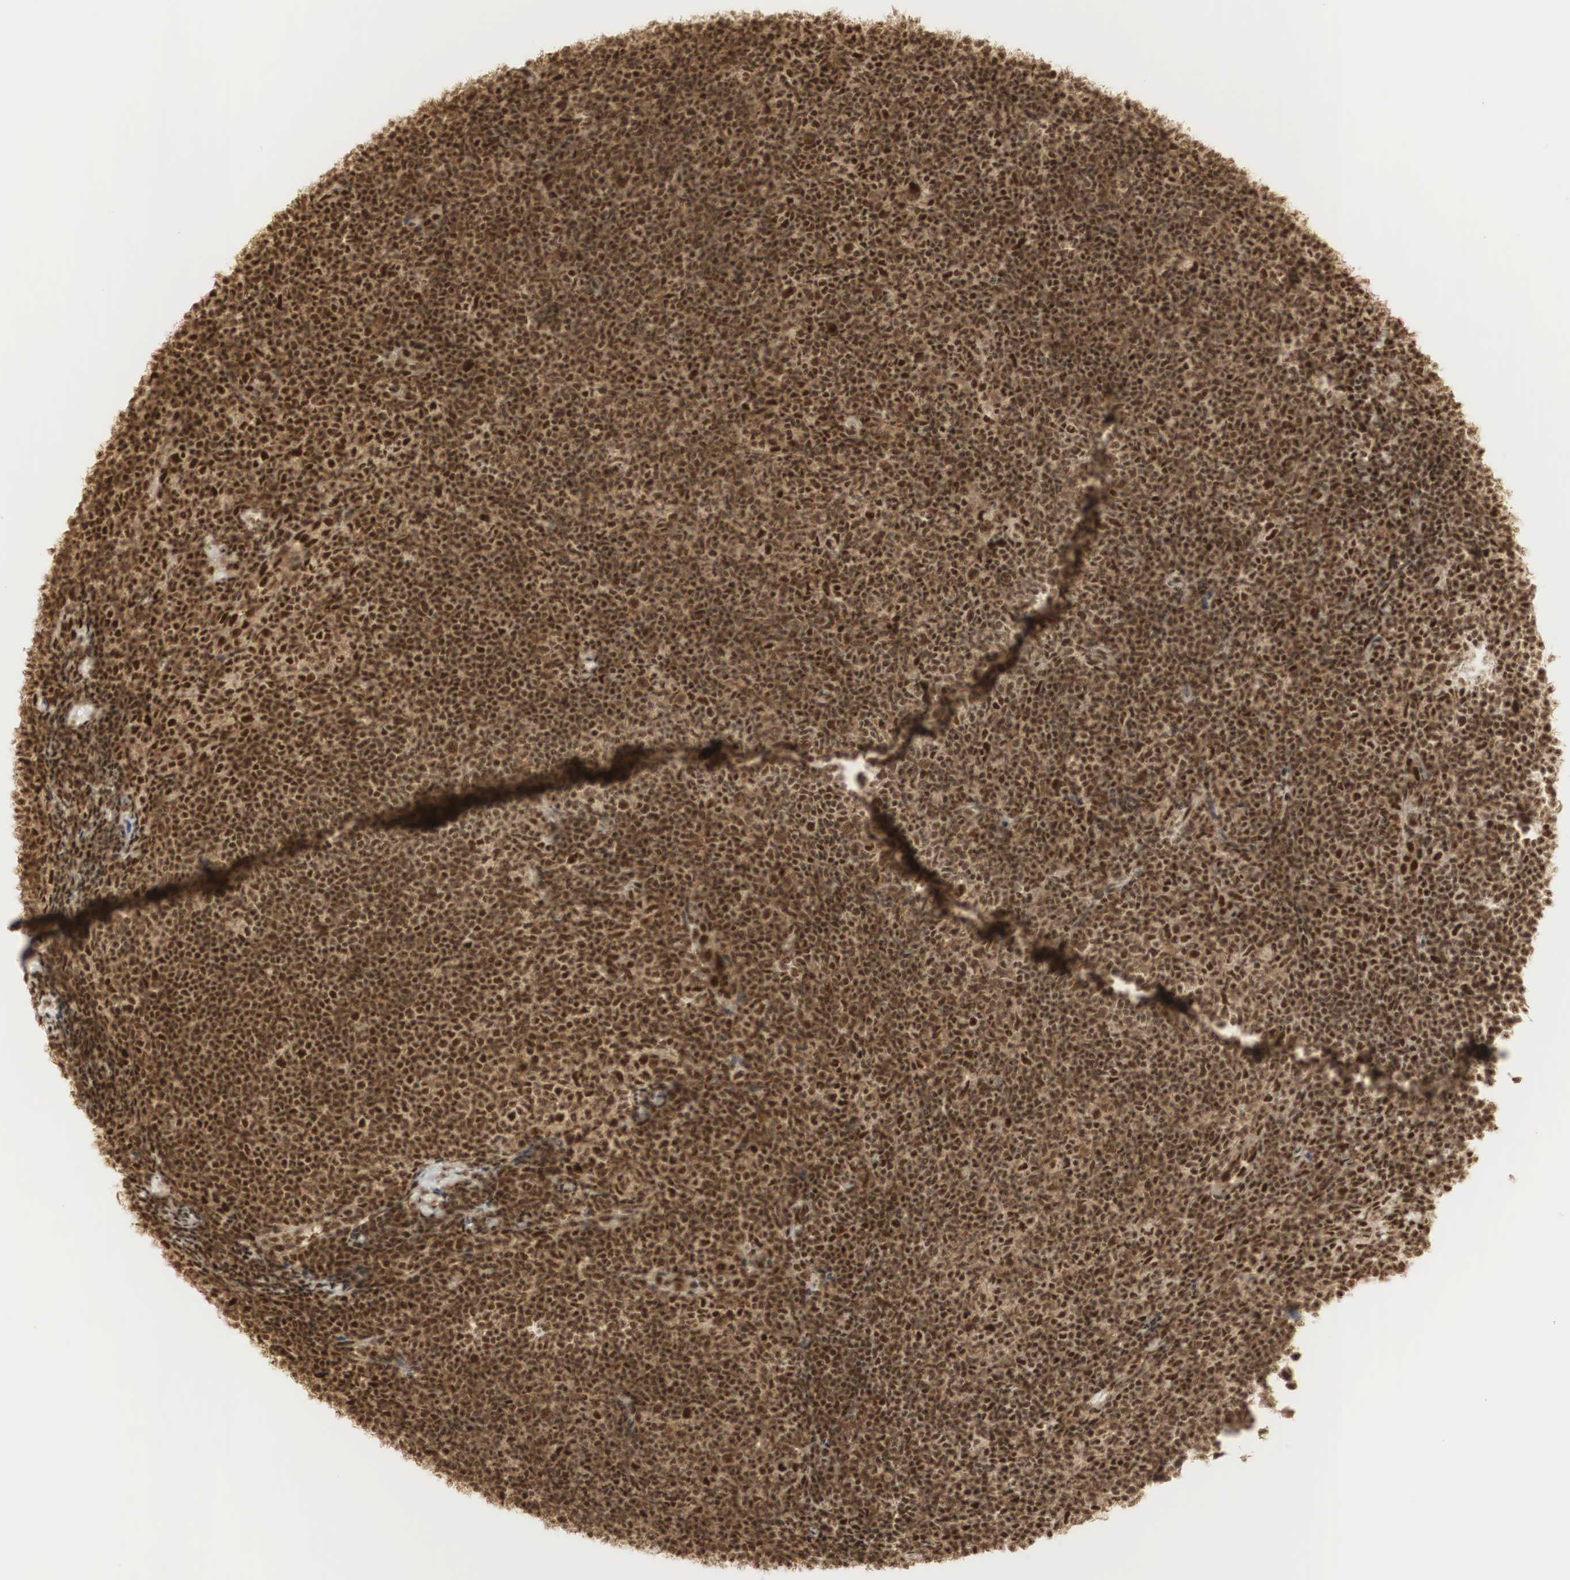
{"staining": {"intensity": "strong", "quantity": ">75%", "location": "cytoplasmic/membranous,nuclear"}, "tissue": "lymphoma", "cell_type": "Tumor cells", "image_type": "cancer", "snomed": [{"axis": "morphology", "description": "Malignant lymphoma, non-Hodgkin's type, Low grade"}, {"axis": "topography", "description": "Lymph node"}], "caption": "DAB (3,3'-diaminobenzidine) immunohistochemical staining of human lymphoma demonstrates strong cytoplasmic/membranous and nuclear protein expression in about >75% of tumor cells. Using DAB (brown) and hematoxylin (blue) stains, captured at high magnification using brightfield microscopy.", "gene": "RNF113A", "patient": {"sex": "male", "age": 49}}